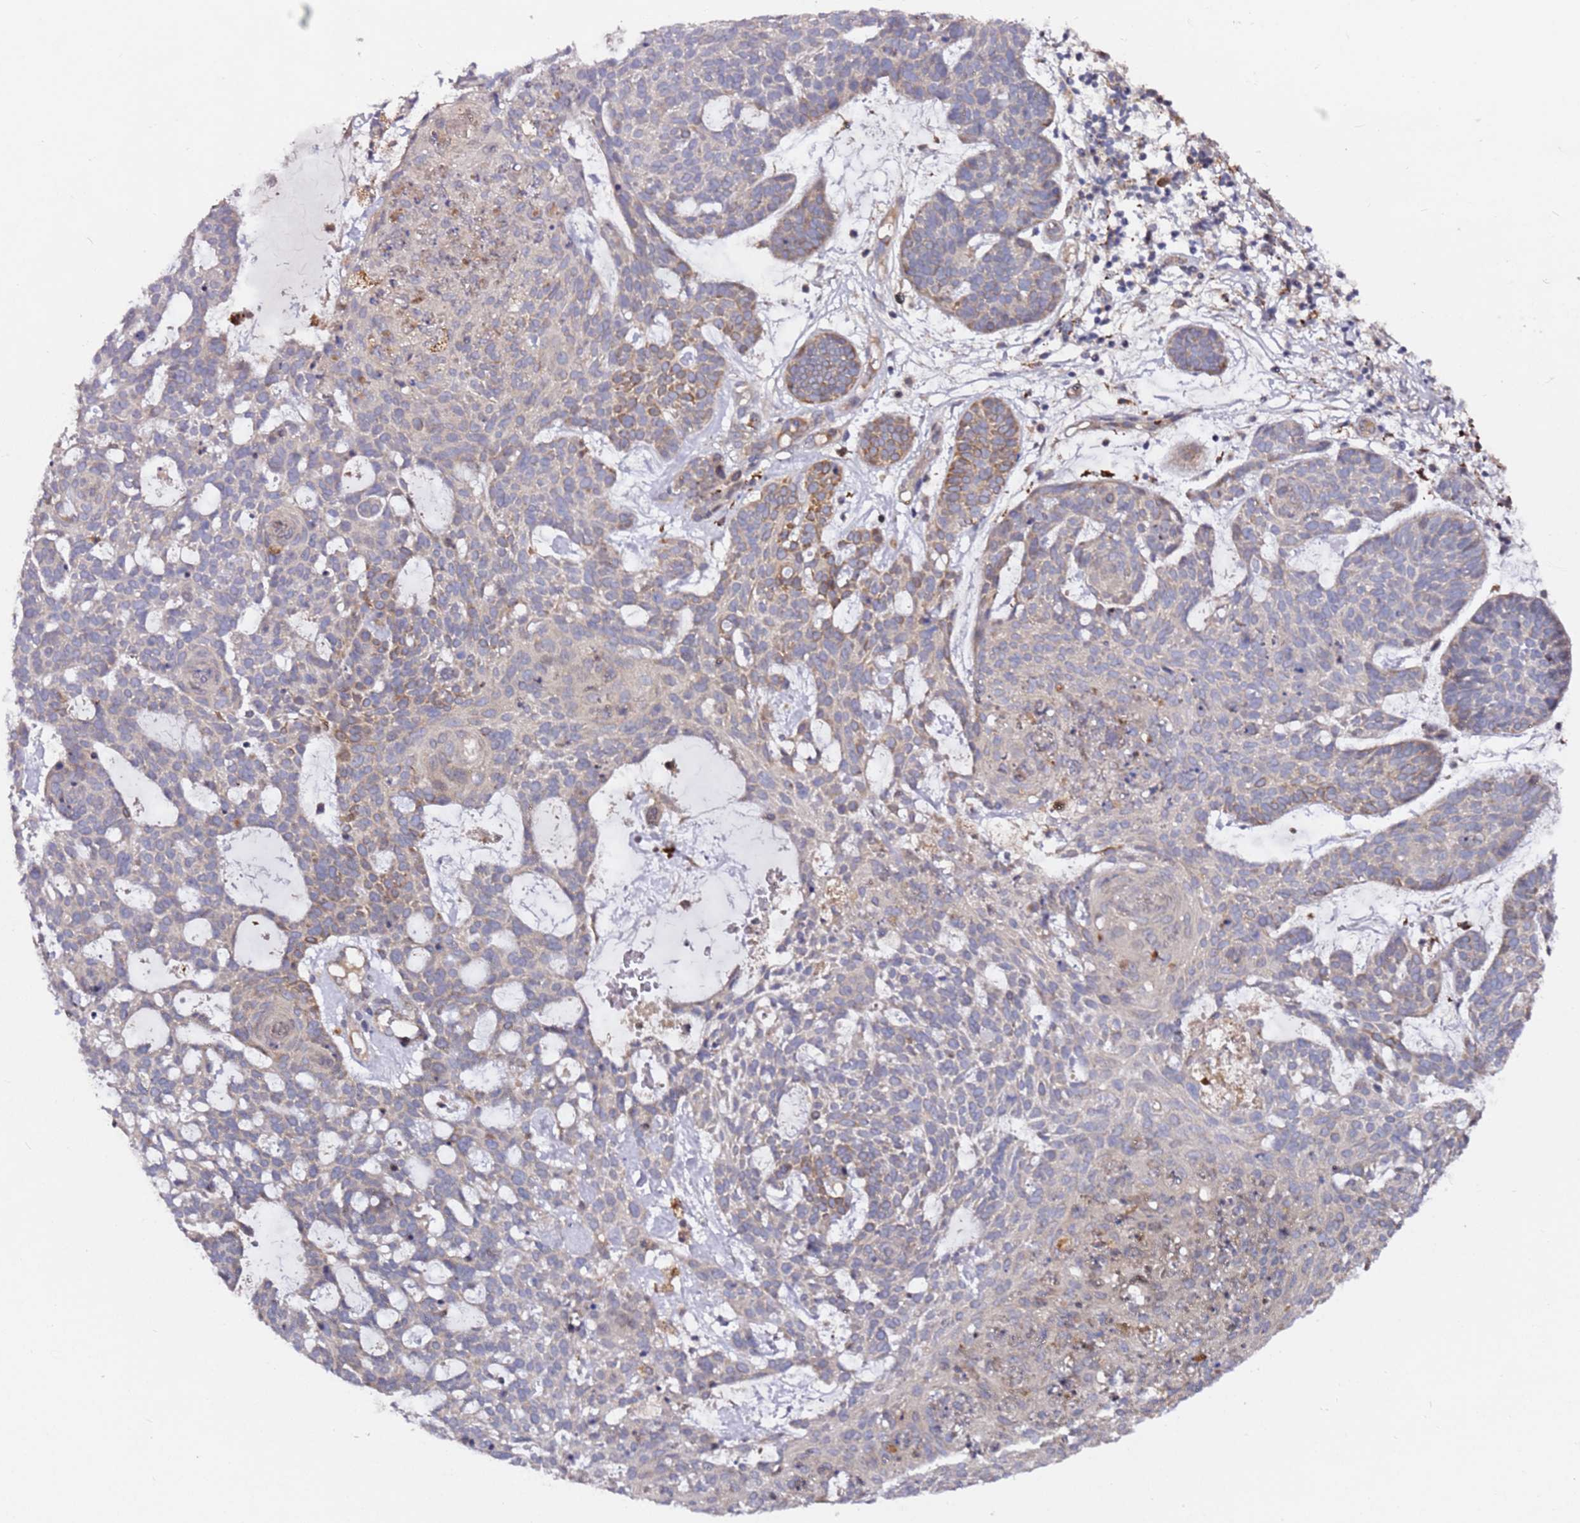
{"staining": {"intensity": "weak", "quantity": "<25%", "location": "cytoplasmic/membranous"}, "tissue": "skin cancer", "cell_type": "Tumor cells", "image_type": "cancer", "snomed": [{"axis": "morphology", "description": "Basal cell carcinoma"}, {"axis": "topography", "description": "Skin"}], "caption": "High power microscopy micrograph of an immunohistochemistry histopathology image of skin cancer (basal cell carcinoma), revealing no significant expression in tumor cells.", "gene": "ALG11", "patient": {"sex": "female", "age": 89}}